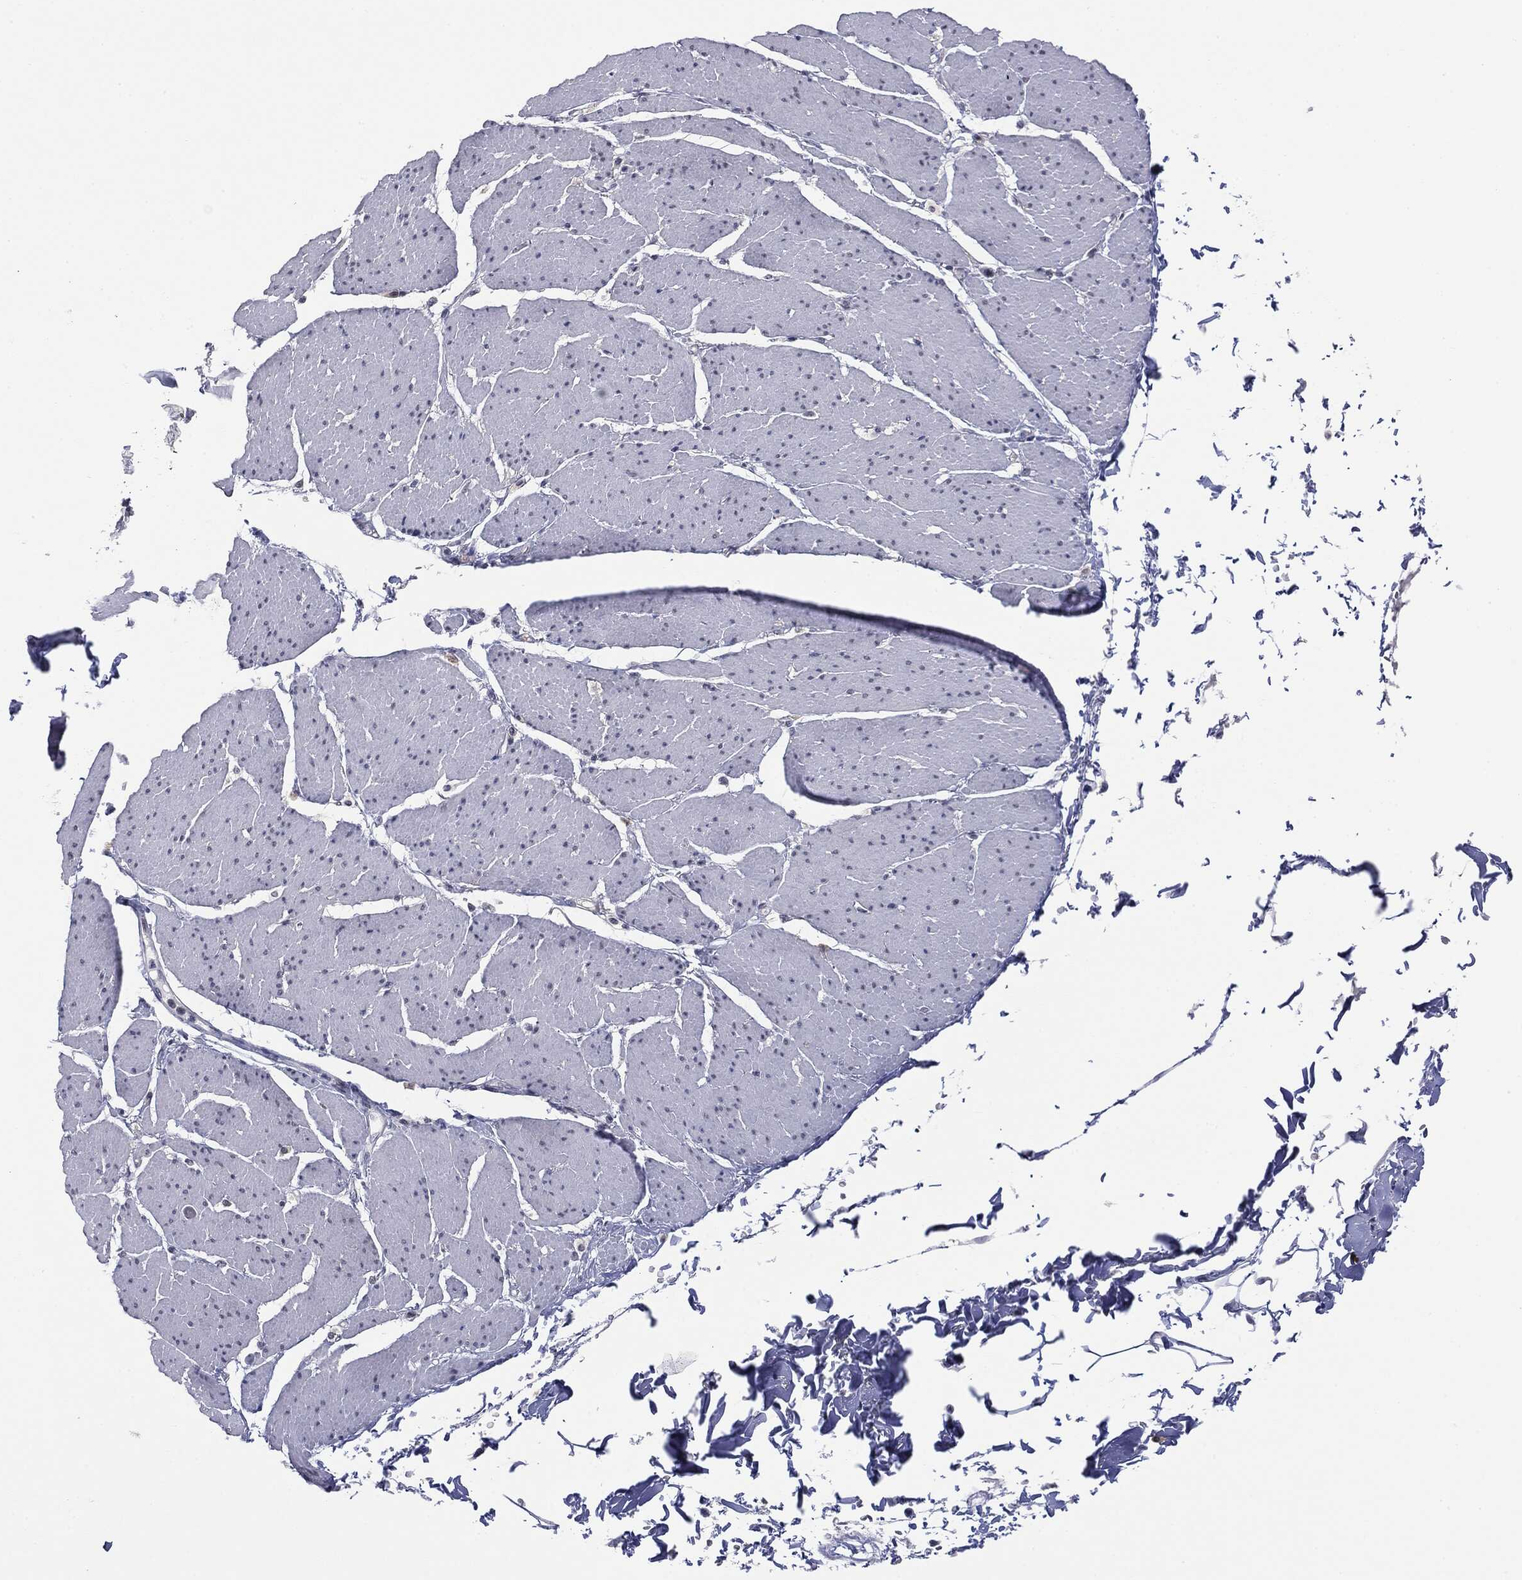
{"staining": {"intensity": "negative", "quantity": "none", "location": "none"}, "tissue": "smooth muscle", "cell_type": "Smooth muscle cells", "image_type": "normal", "snomed": [{"axis": "morphology", "description": "Normal tissue, NOS"}, {"axis": "topography", "description": "Smooth muscle"}, {"axis": "topography", "description": "Anal"}], "caption": "Human smooth muscle stained for a protein using IHC reveals no expression in smooth muscle cells.", "gene": "SLC5A5", "patient": {"sex": "male", "age": 83}}